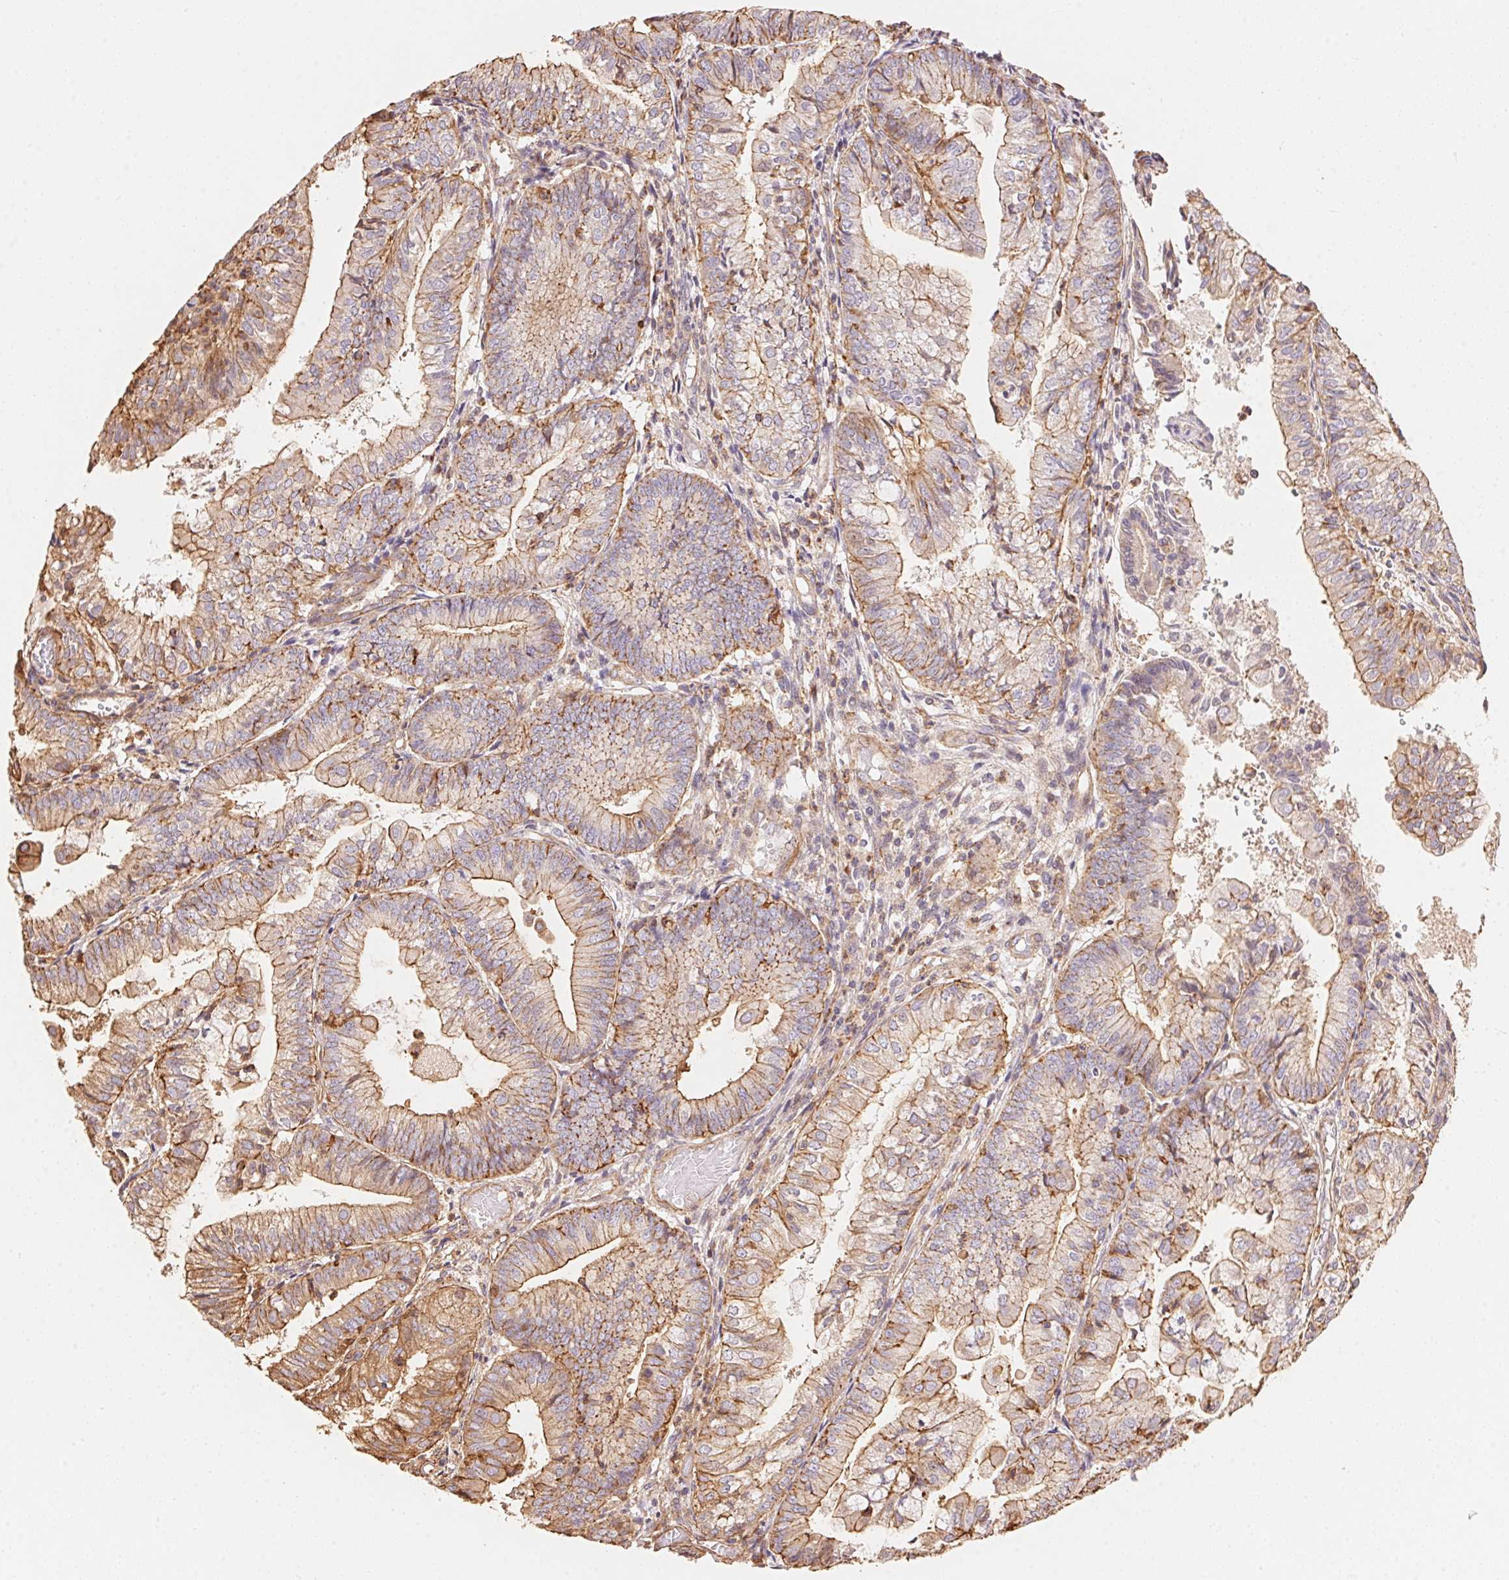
{"staining": {"intensity": "moderate", "quantity": "25%-75%", "location": "cytoplasmic/membranous"}, "tissue": "endometrial cancer", "cell_type": "Tumor cells", "image_type": "cancer", "snomed": [{"axis": "morphology", "description": "Adenocarcinoma, NOS"}, {"axis": "topography", "description": "Endometrium"}], "caption": "Endometrial cancer stained with a brown dye demonstrates moderate cytoplasmic/membranous positive positivity in approximately 25%-75% of tumor cells.", "gene": "FRAS1", "patient": {"sex": "female", "age": 55}}